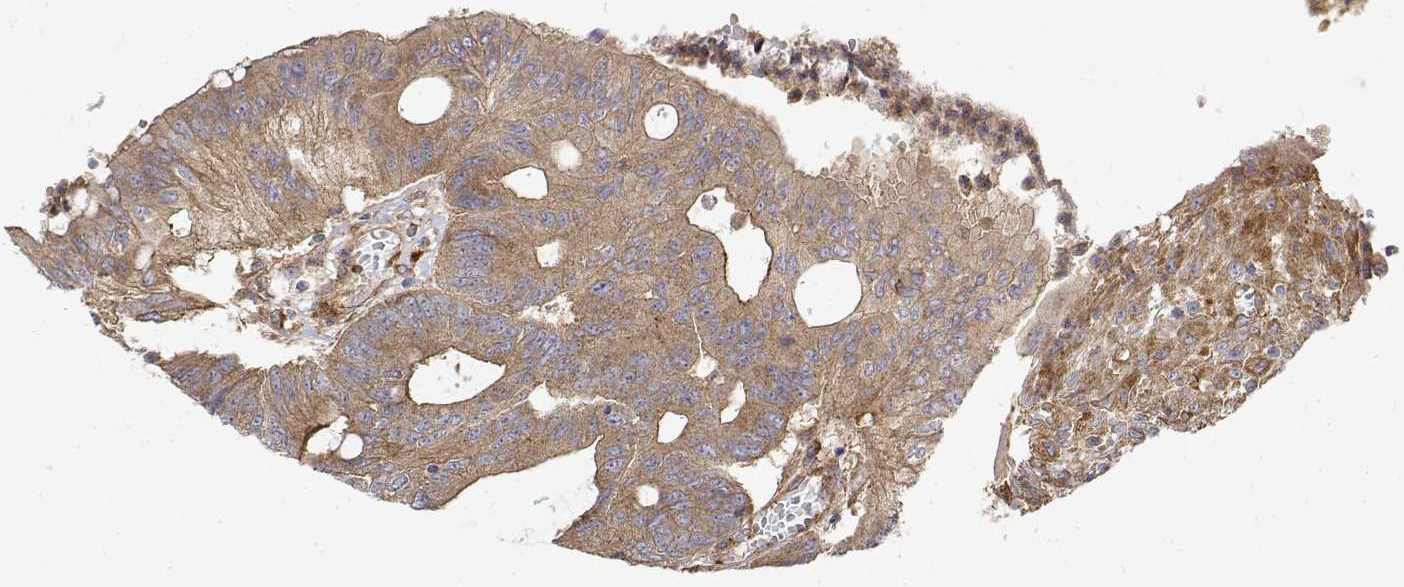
{"staining": {"intensity": "moderate", "quantity": ">75%", "location": "cytoplasmic/membranous"}, "tissue": "colorectal cancer", "cell_type": "Tumor cells", "image_type": "cancer", "snomed": [{"axis": "morphology", "description": "Adenocarcinoma, NOS"}, {"axis": "topography", "description": "Colon"}], "caption": "Colorectal cancer stained for a protein shows moderate cytoplasmic/membranous positivity in tumor cells. (DAB IHC with brightfield microscopy, high magnification).", "gene": "PACSIN2", "patient": {"sex": "male", "age": 65}}